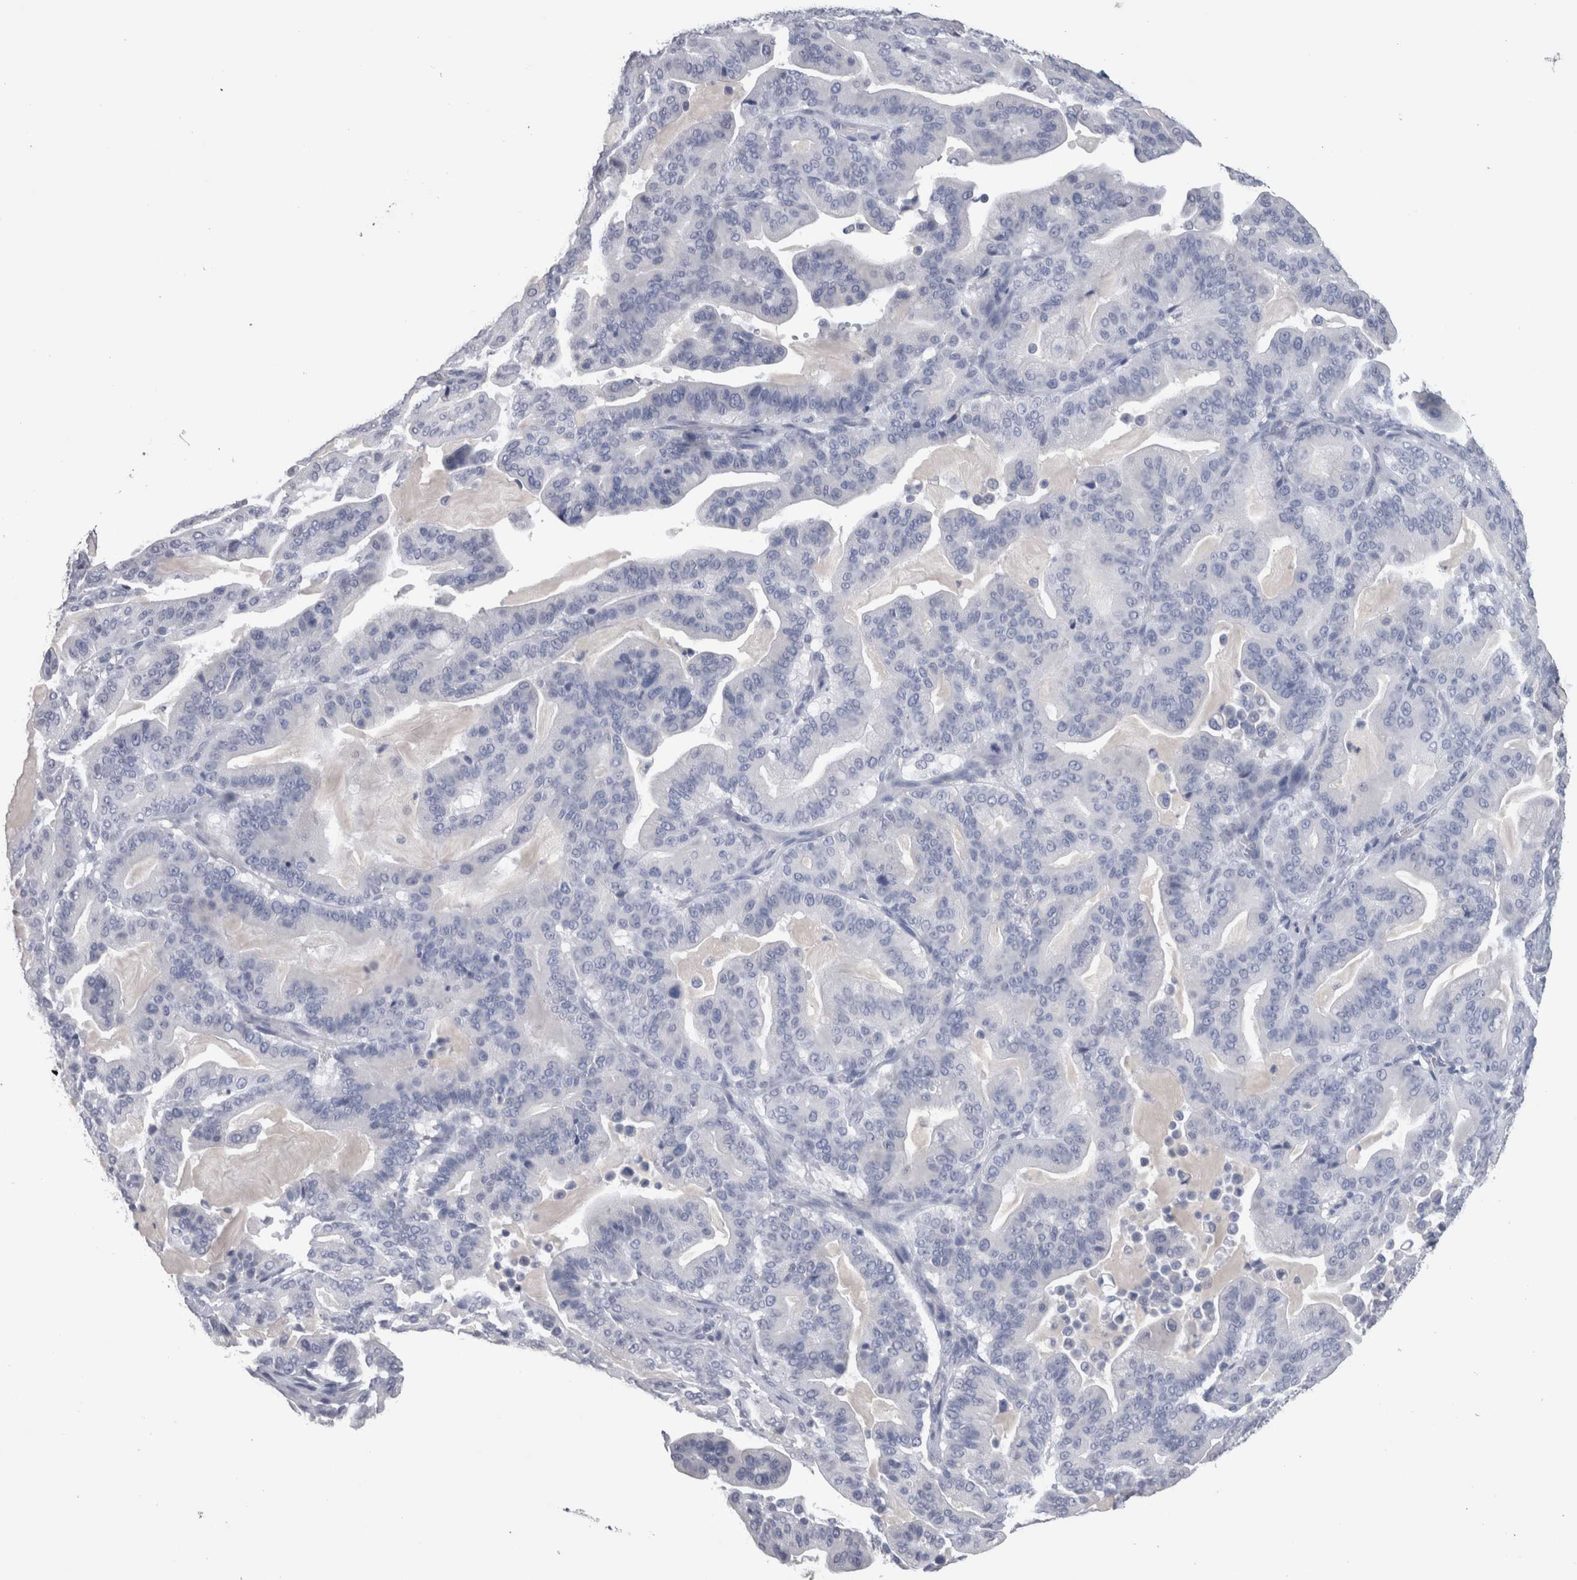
{"staining": {"intensity": "negative", "quantity": "none", "location": "none"}, "tissue": "pancreatic cancer", "cell_type": "Tumor cells", "image_type": "cancer", "snomed": [{"axis": "morphology", "description": "Adenocarcinoma, NOS"}, {"axis": "topography", "description": "Pancreas"}], "caption": "Immunohistochemistry of human pancreatic adenocarcinoma demonstrates no positivity in tumor cells.", "gene": "CA8", "patient": {"sex": "male", "age": 63}}